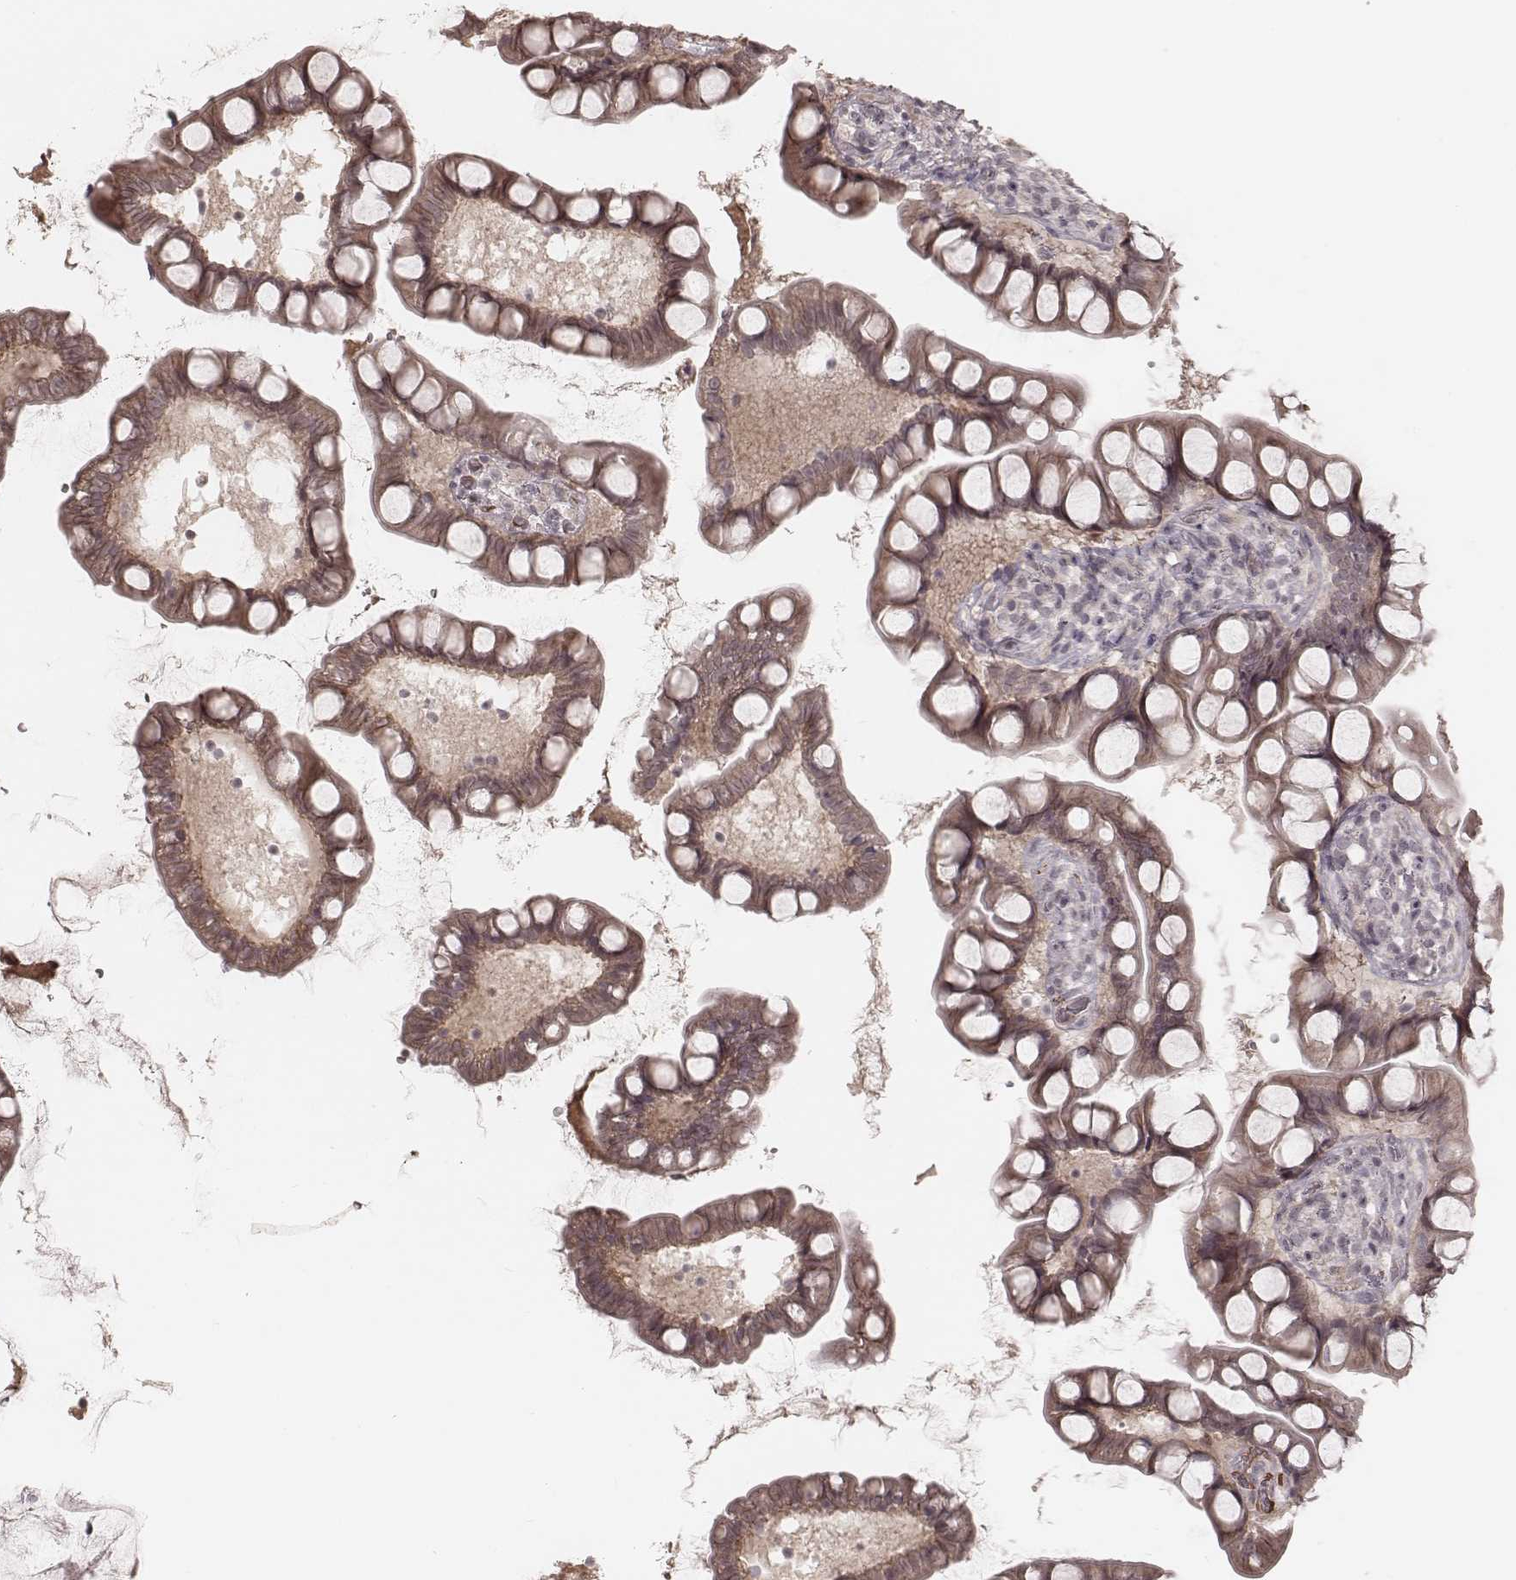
{"staining": {"intensity": "weak", "quantity": "25%-75%", "location": "cytoplasmic/membranous"}, "tissue": "small intestine", "cell_type": "Glandular cells", "image_type": "normal", "snomed": [{"axis": "morphology", "description": "Normal tissue, NOS"}, {"axis": "topography", "description": "Small intestine"}], "caption": "Immunohistochemistry (IHC) staining of benign small intestine, which exhibits low levels of weak cytoplasmic/membranous staining in approximately 25%-75% of glandular cells indicating weak cytoplasmic/membranous protein expression. The staining was performed using DAB (brown) for protein detection and nuclei were counterstained in hematoxylin (blue).", "gene": "IL5", "patient": {"sex": "male", "age": 70}}